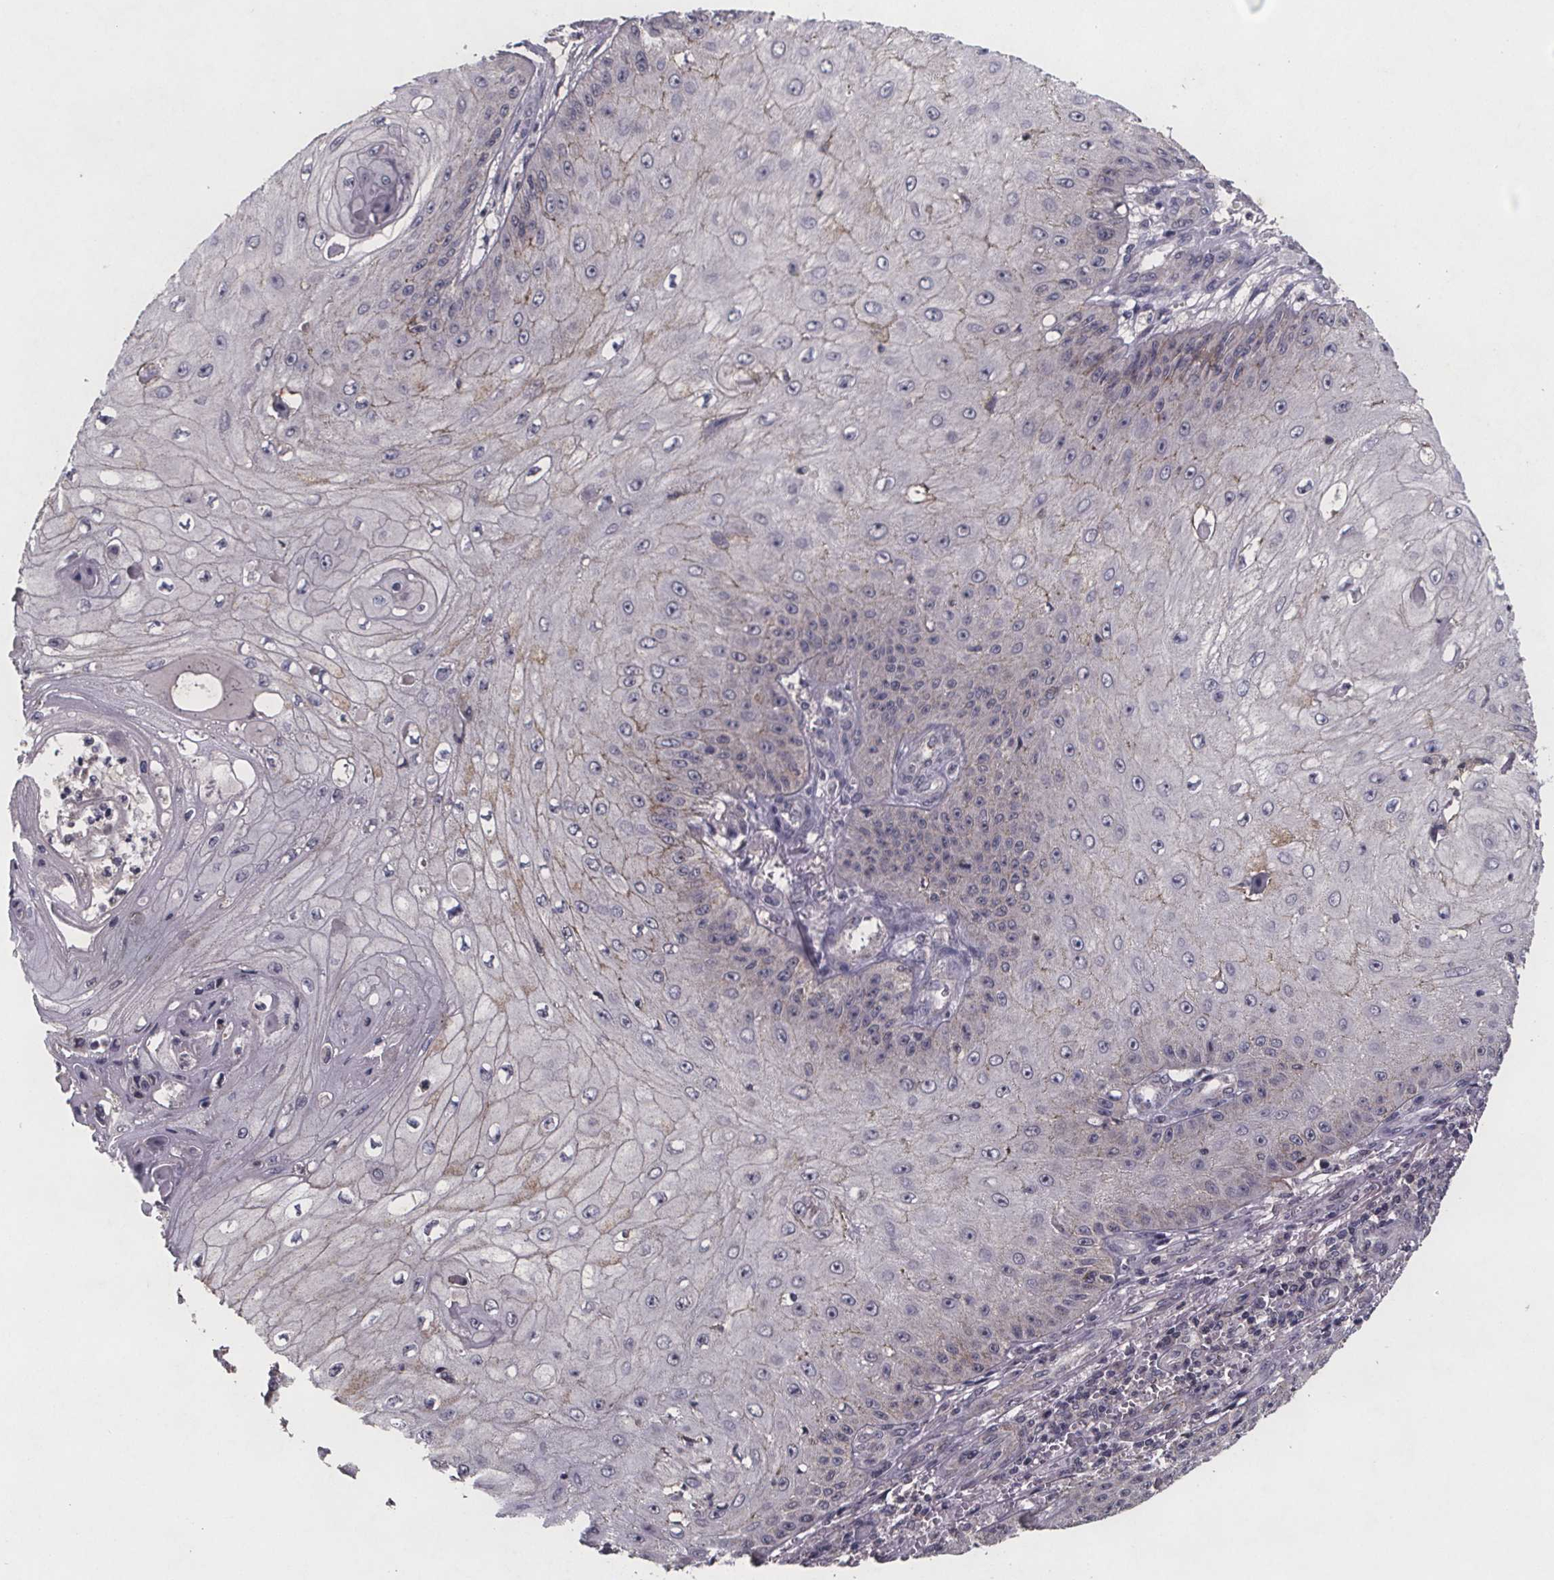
{"staining": {"intensity": "negative", "quantity": "none", "location": "none"}, "tissue": "skin cancer", "cell_type": "Tumor cells", "image_type": "cancer", "snomed": [{"axis": "morphology", "description": "Squamous cell carcinoma, NOS"}, {"axis": "topography", "description": "Skin"}], "caption": "Immunohistochemistry of skin squamous cell carcinoma shows no expression in tumor cells. (Immunohistochemistry, brightfield microscopy, high magnification).", "gene": "PALLD", "patient": {"sex": "male", "age": 70}}